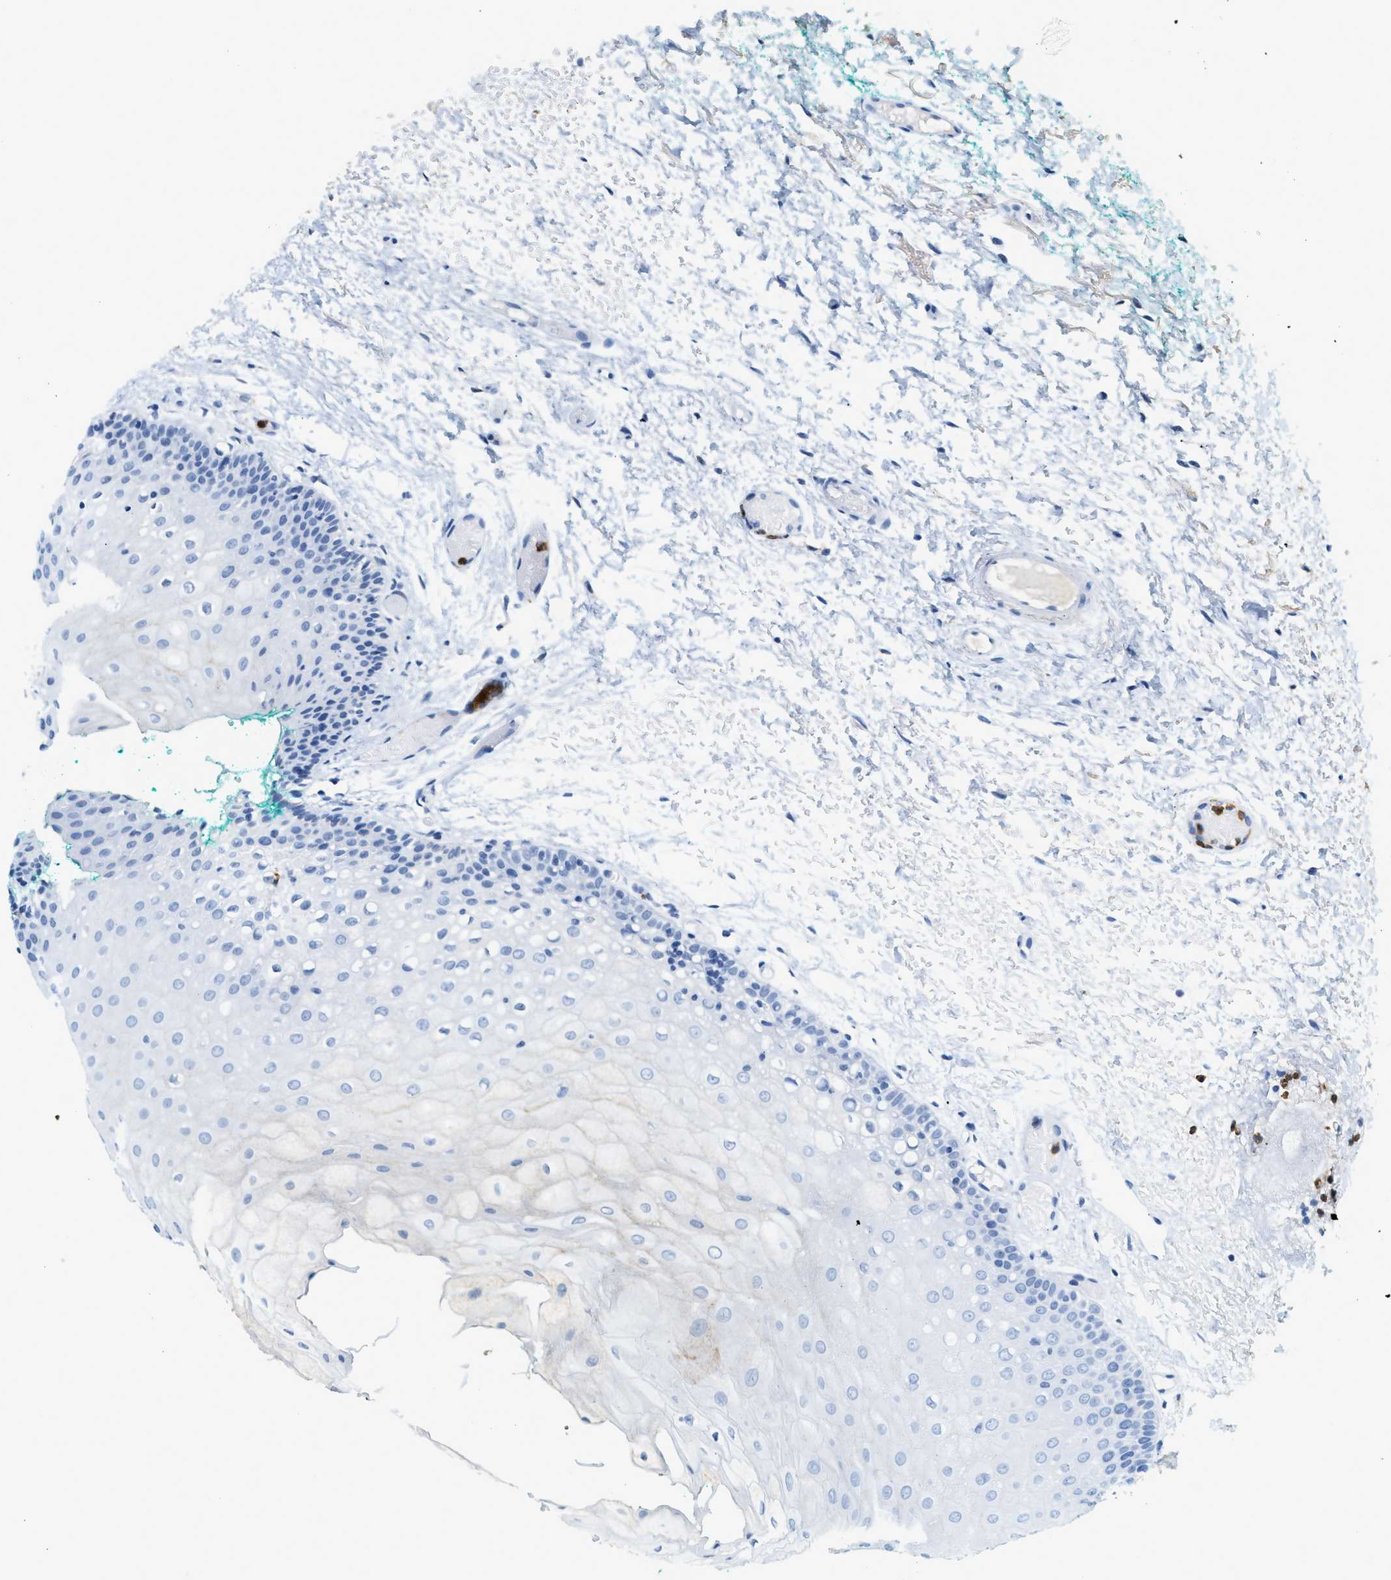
{"staining": {"intensity": "negative", "quantity": "none", "location": "none"}, "tissue": "oral mucosa", "cell_type": "Squamous epithelial cells", "image_type": "normal", "snomed": [{"axis": "morphology", "description": "Normal tissue, NOS"}, {"axis": "morphology", "description": "Squamous cell carcinoma, NOS"}, {"axis": "topography", "description": "Oral tissue"}, {"axis": "topography", "description": "Salivary gland"}, {"axis": "topography", "description": "Head-Neck"}], "caption": "Immunohistochemistry photomicrograph of normal oral mucosa: oral mucosa stained with DAB displays no significant protein staining in squamous epithelial cells.", "gene": "LCN2", "patient": {"sex": "female", "age": 62}}